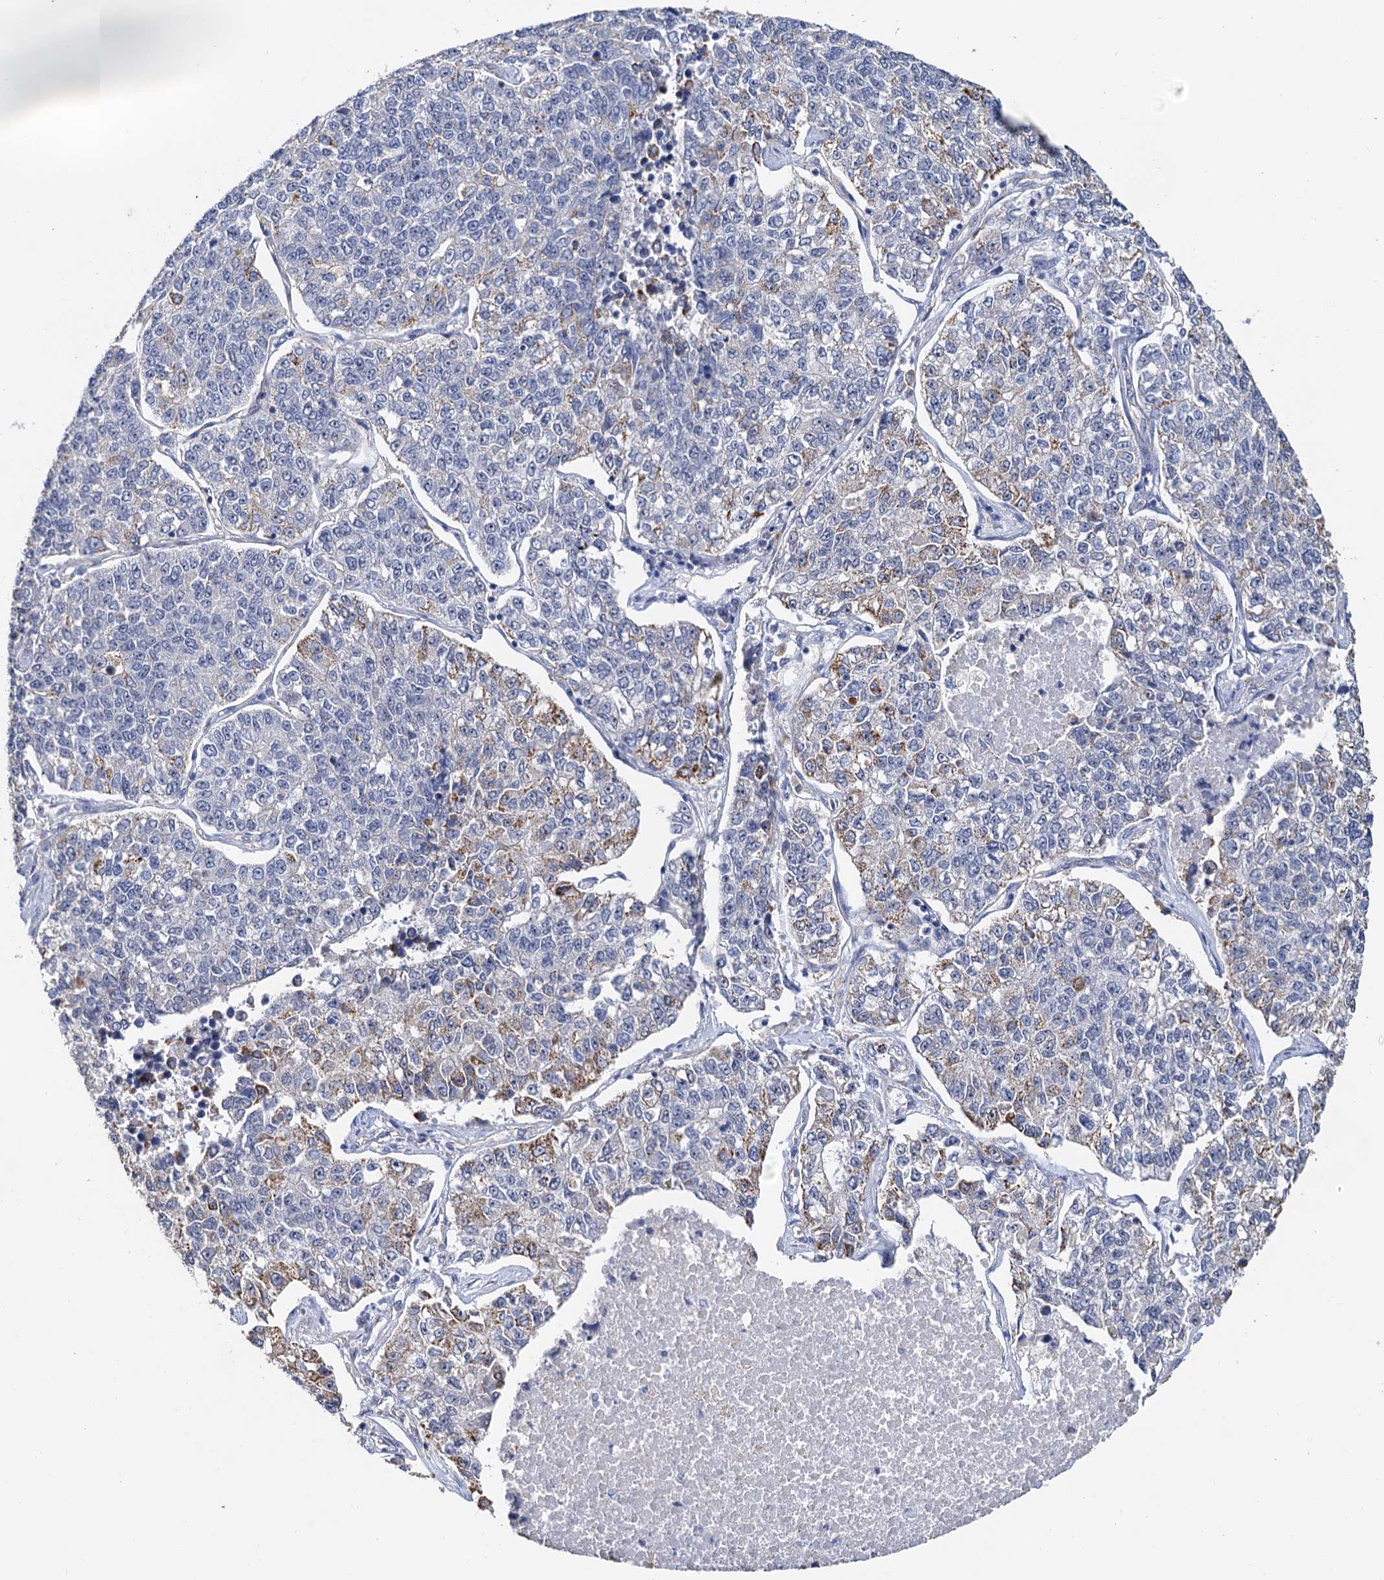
{"staining": {"intensity": "moderate", "quantity": "<25%", "location": "cytoplasmic/membranous"}, "tissue": "lung cancer", "cell_type": "Tumor cells", "image_type": "cancer", "snomed": [{"axis": "morphology", "description": "Adenocarcinoma, NOS"}, {"axis": "topography", "description": "Lung"}], "caption": "A micrograph showing moderate cytoplasmic/membranous positivity in approximately <25% of tumor cells in lung cancer (adenocarcinoma), as visualized by brown immunohistochemical staining.", "gene": "C2CD3", "patient": {"sex": "male", "age": 49}}